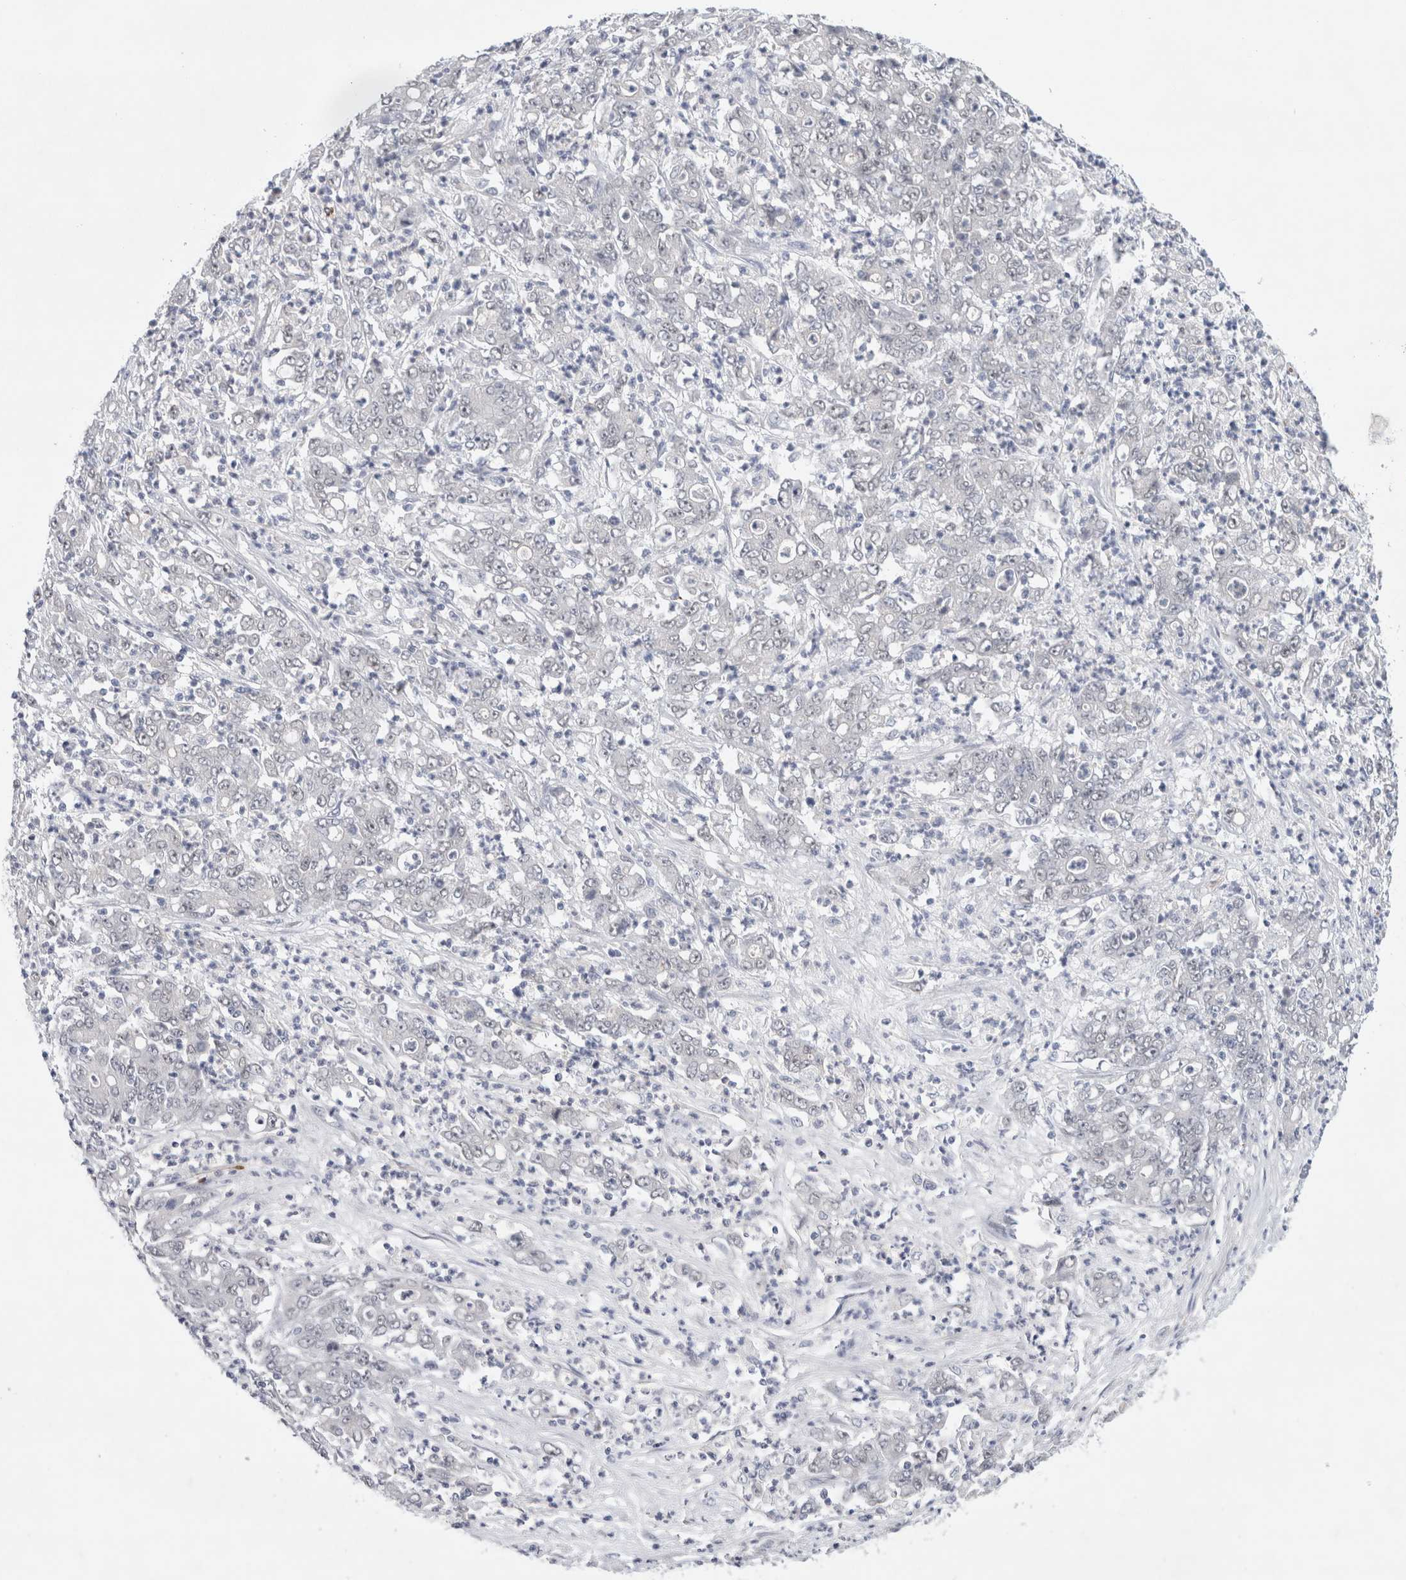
{"staining": {"intensity": "weak", "quantity": "<25%", "location": "nuclear"}, "tissue": "stomach cancer", "cell_type": "Tumor cells", "image_type": "cancer", "snomed": [{"axis": "morphology", "description": "Adenocarcinoma, NOS"}, {"axis": "topography", "description": "Stomach, lower"}], "caption": "Image shows no significant protein staining in tumor cells of stomach adenocarcinoma.", "gene": "KNL1", "patient": {"sex": "female", "age": 71}}